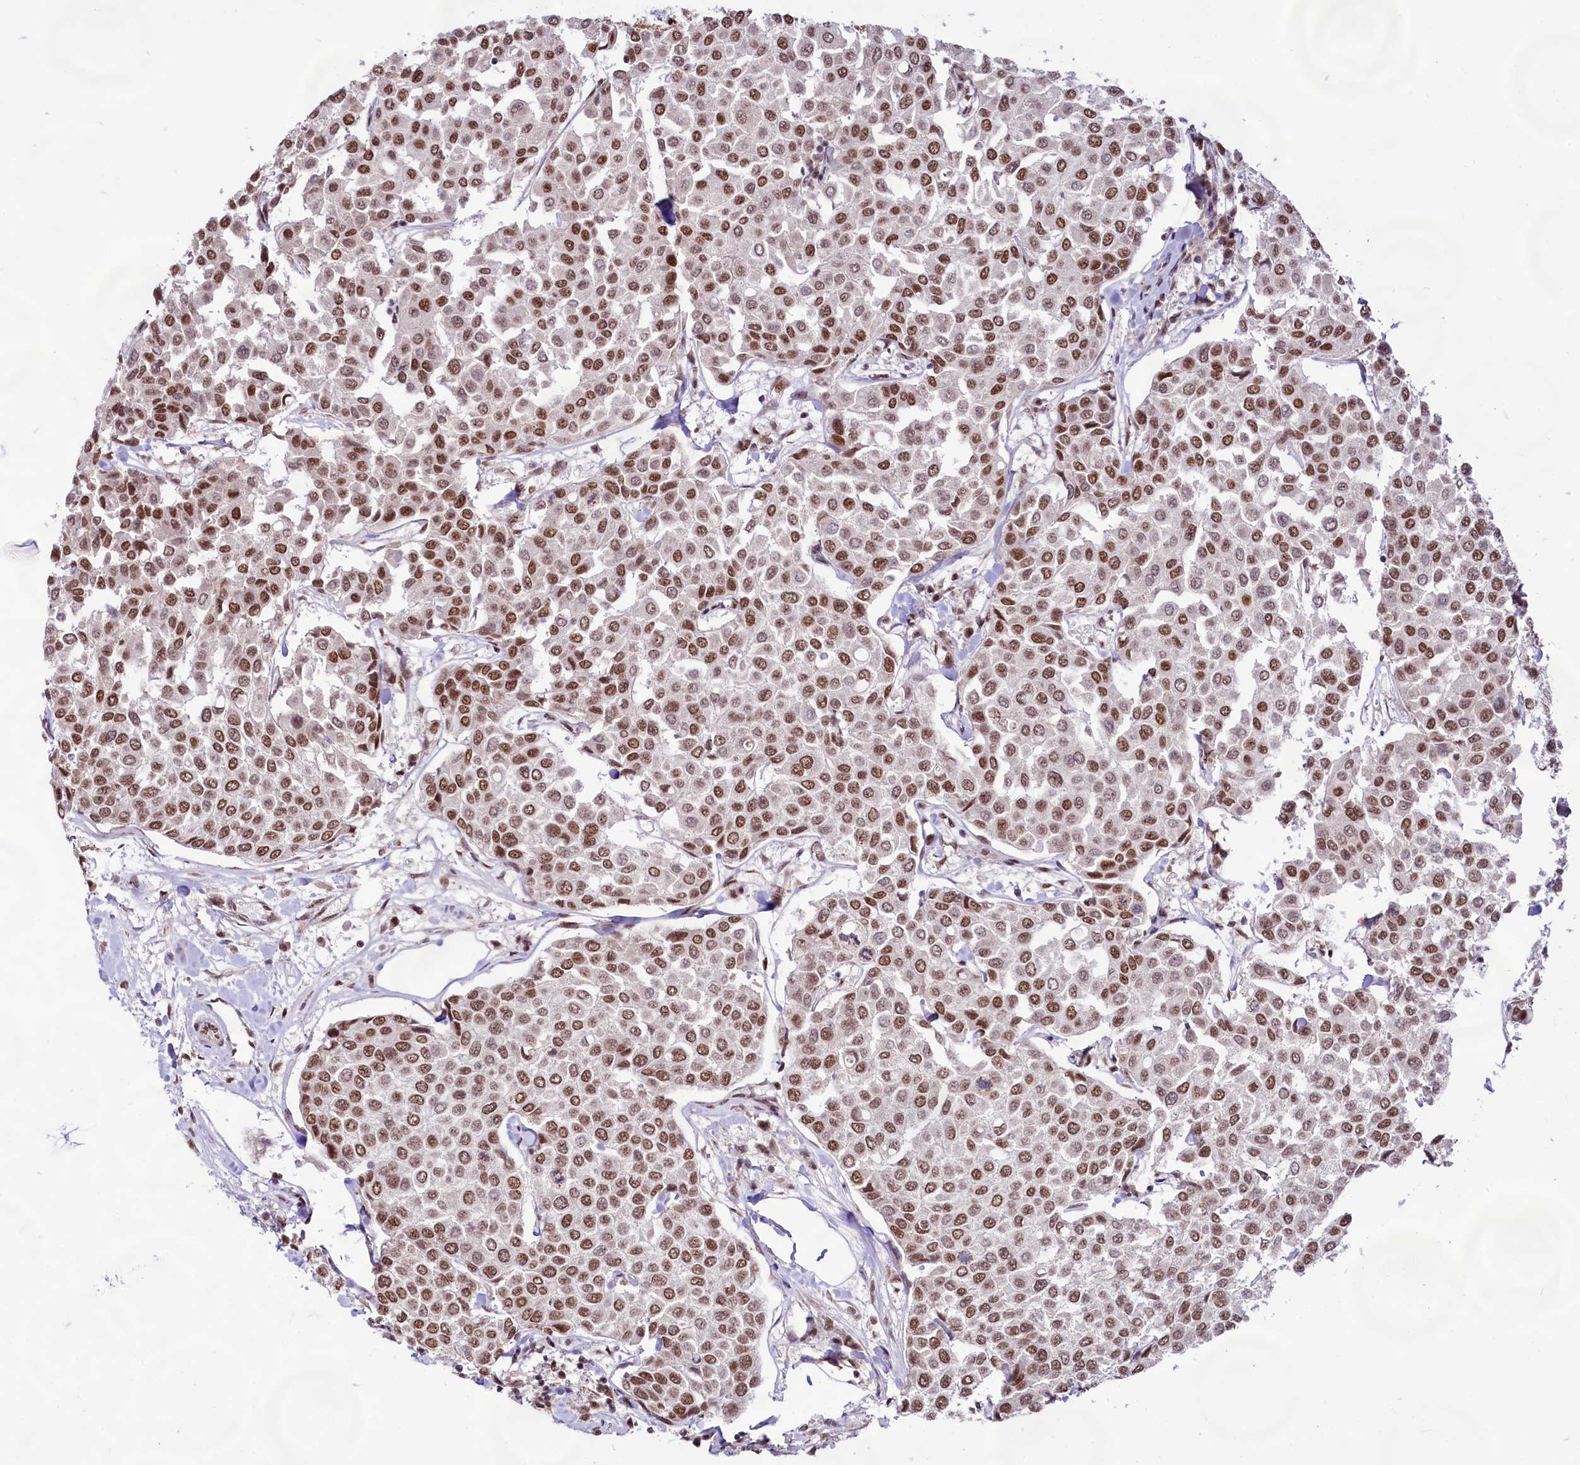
{"staining": {"intensity": "moderate", "quantity": ">75%", "location": "nuclear"}, "tissue": "breast cancer", "cell_type": "Tumor cells", "image_type": "cancer", "snomed": [{"axis": "morphology", "description": "Duct carcinoma"}, {"axis": "topography", "description": "Breast"}], "caption": "IHC photomicrograph of neoplastic tissue: human infiltrating ductal carcinoma (breast) stained using immunohistochemistry displays medium levels of moderate protein expression localized specifically in the nuclear of tumor cells, appearing as a nuclear brown color.", "gene": "HIRA", "patient": {"sex": "female", "age": 55}}